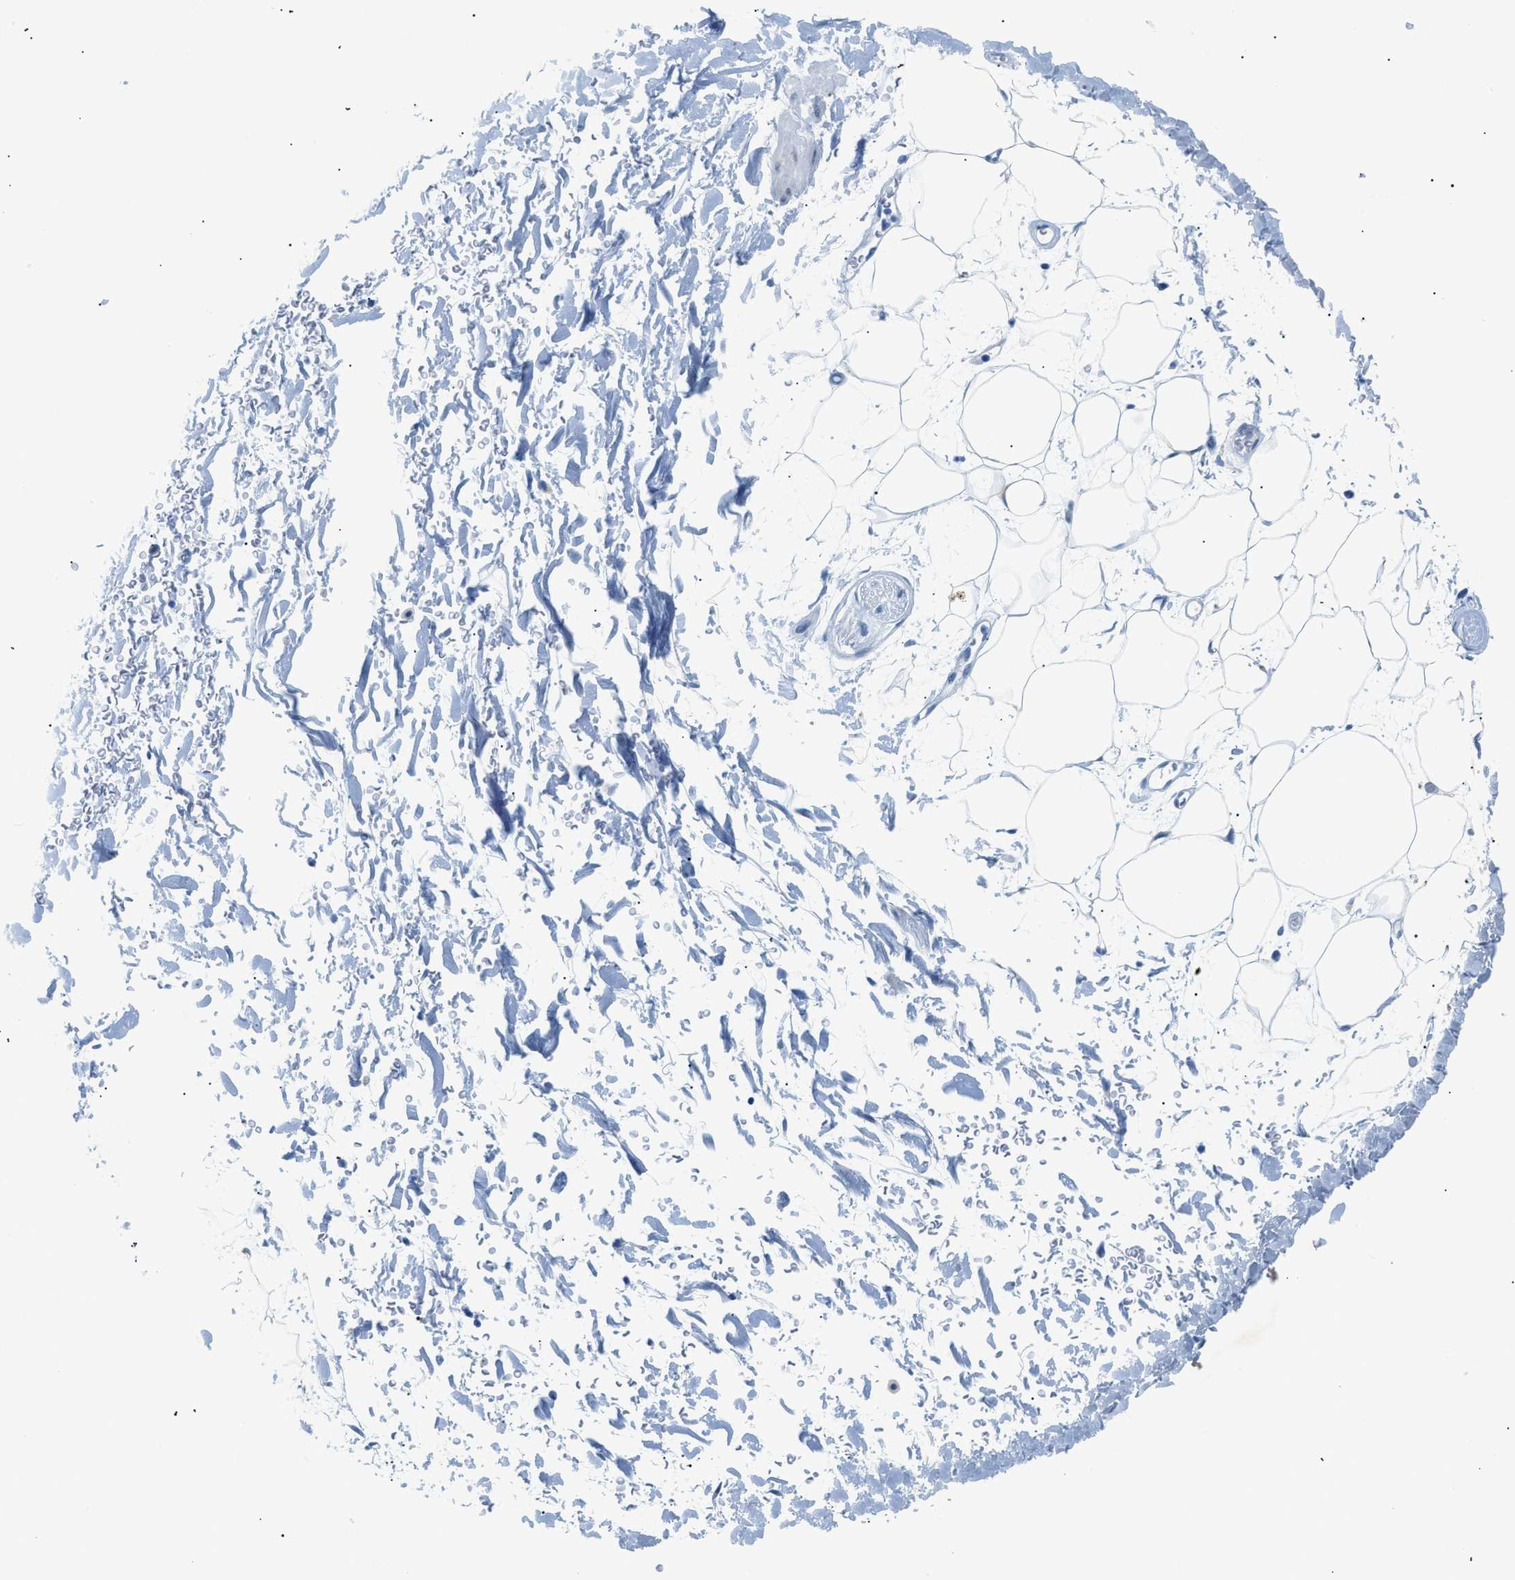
{"staining": {"intensity": "negative", "quantity": "none", "location": "none"}, "tissue": "adipose tissue", "cell_type": "Adipocytes", "image_type": "normal", "snomed": [{"axis": "morphology", "description": "Normal tissue, NOS"}, {"axis": "topography", "description": "Soft tissue"}], "caption": "This is an immunohistochemistry (IHC) micrograph of unremarkable human adipose tissue. There is no positivity in adipocytes.", "gene": "FDCSP", "patient": {"sex": "male", "age": 72}}